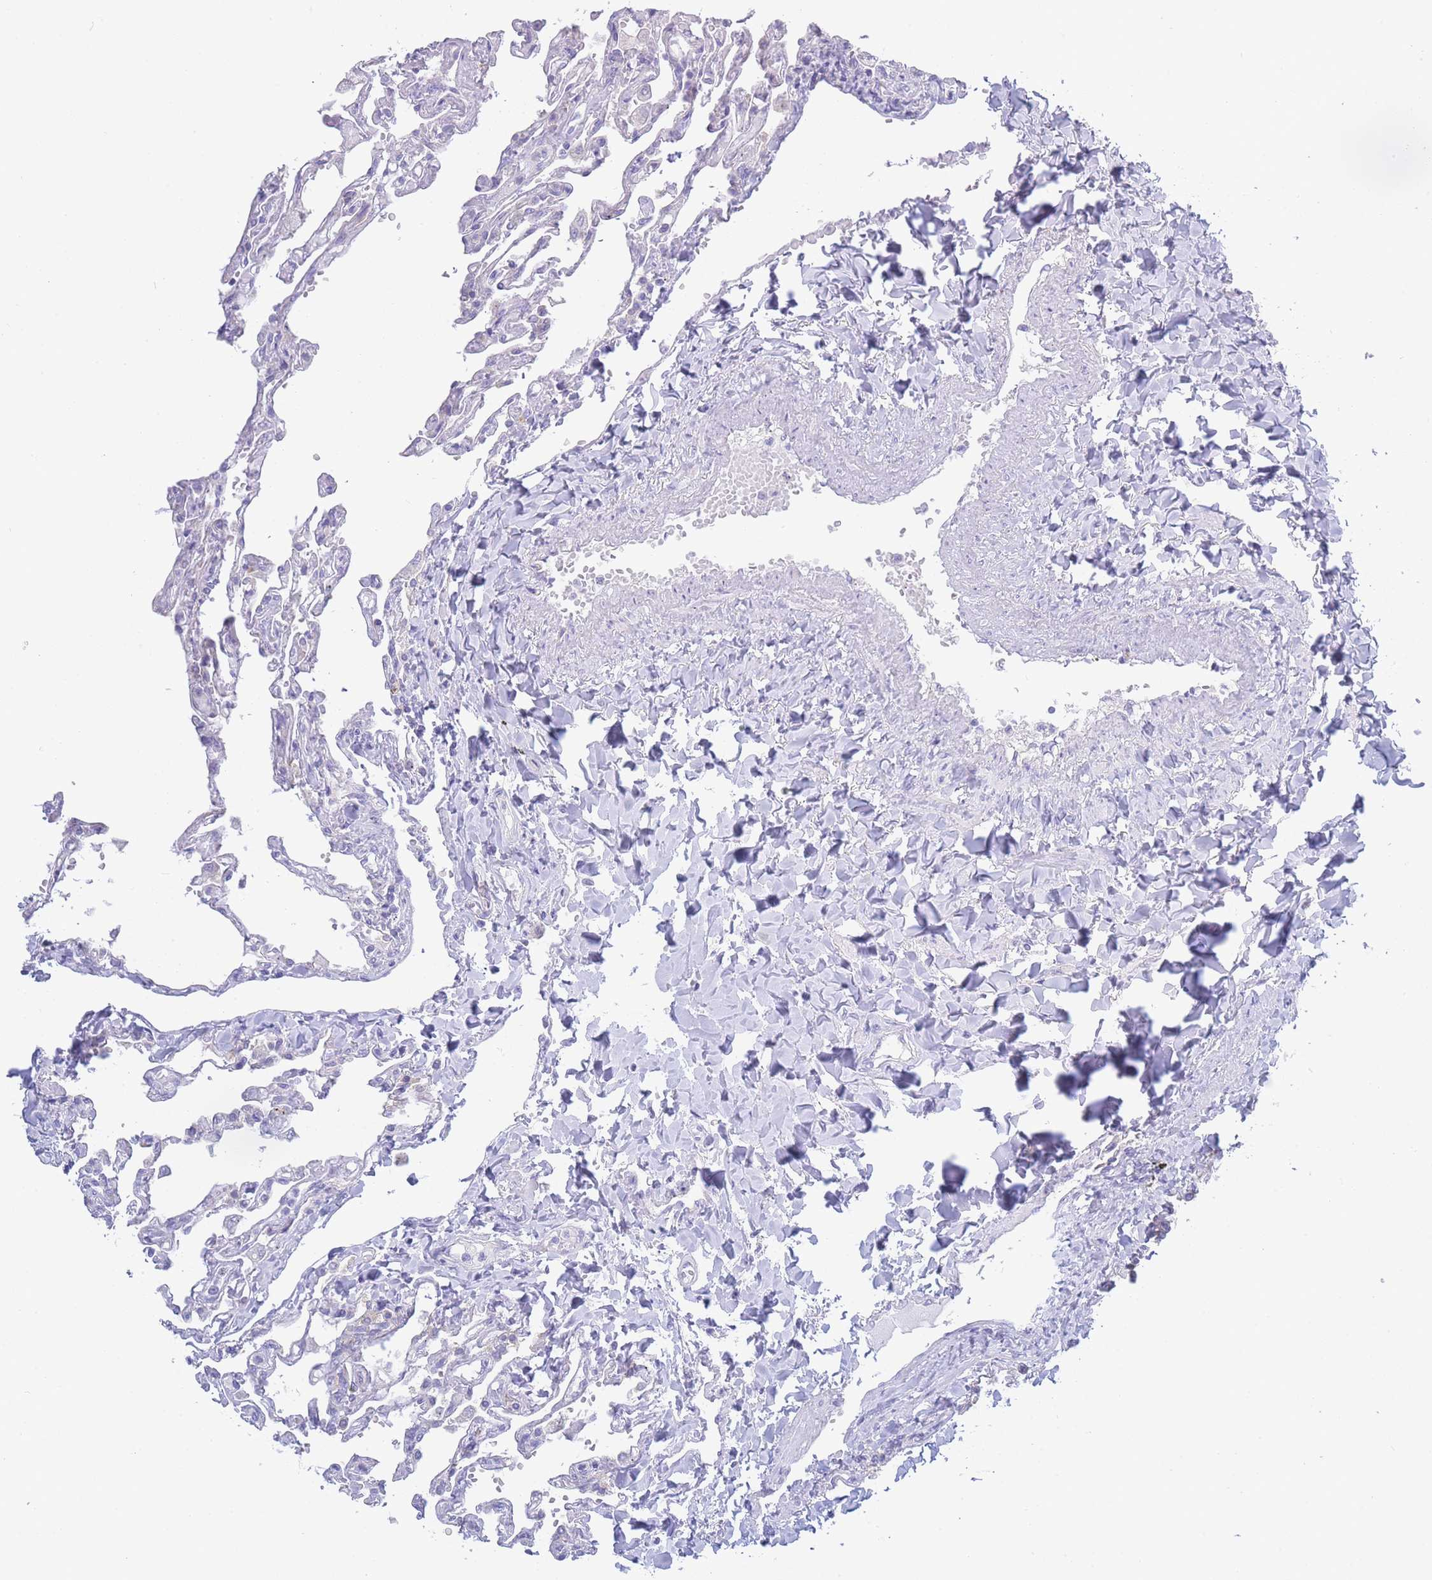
{"staining": {"intensity": "weak", "quantity": "<25%", "location": "cytoplasmic/membranous"}, "tissue": "lung", "cell_type": "Alveolar cells", "image_type": "normal", "snomed": [{"axis": "morphology", "description": "Normal tissue, NOS"}, {"axis": "topography", "description": "Lung"}], "caption": "IHC histopathology image of benign lung: lung stained with DAB demonstrates no significant protein positivity in alveolar cells. (DAB (3,3'-diaminobenzidine) immunohistochemistry (IHC), high magnification).", "gene": "ZNF510", "patient": {"sex": "male", "age": 21}}